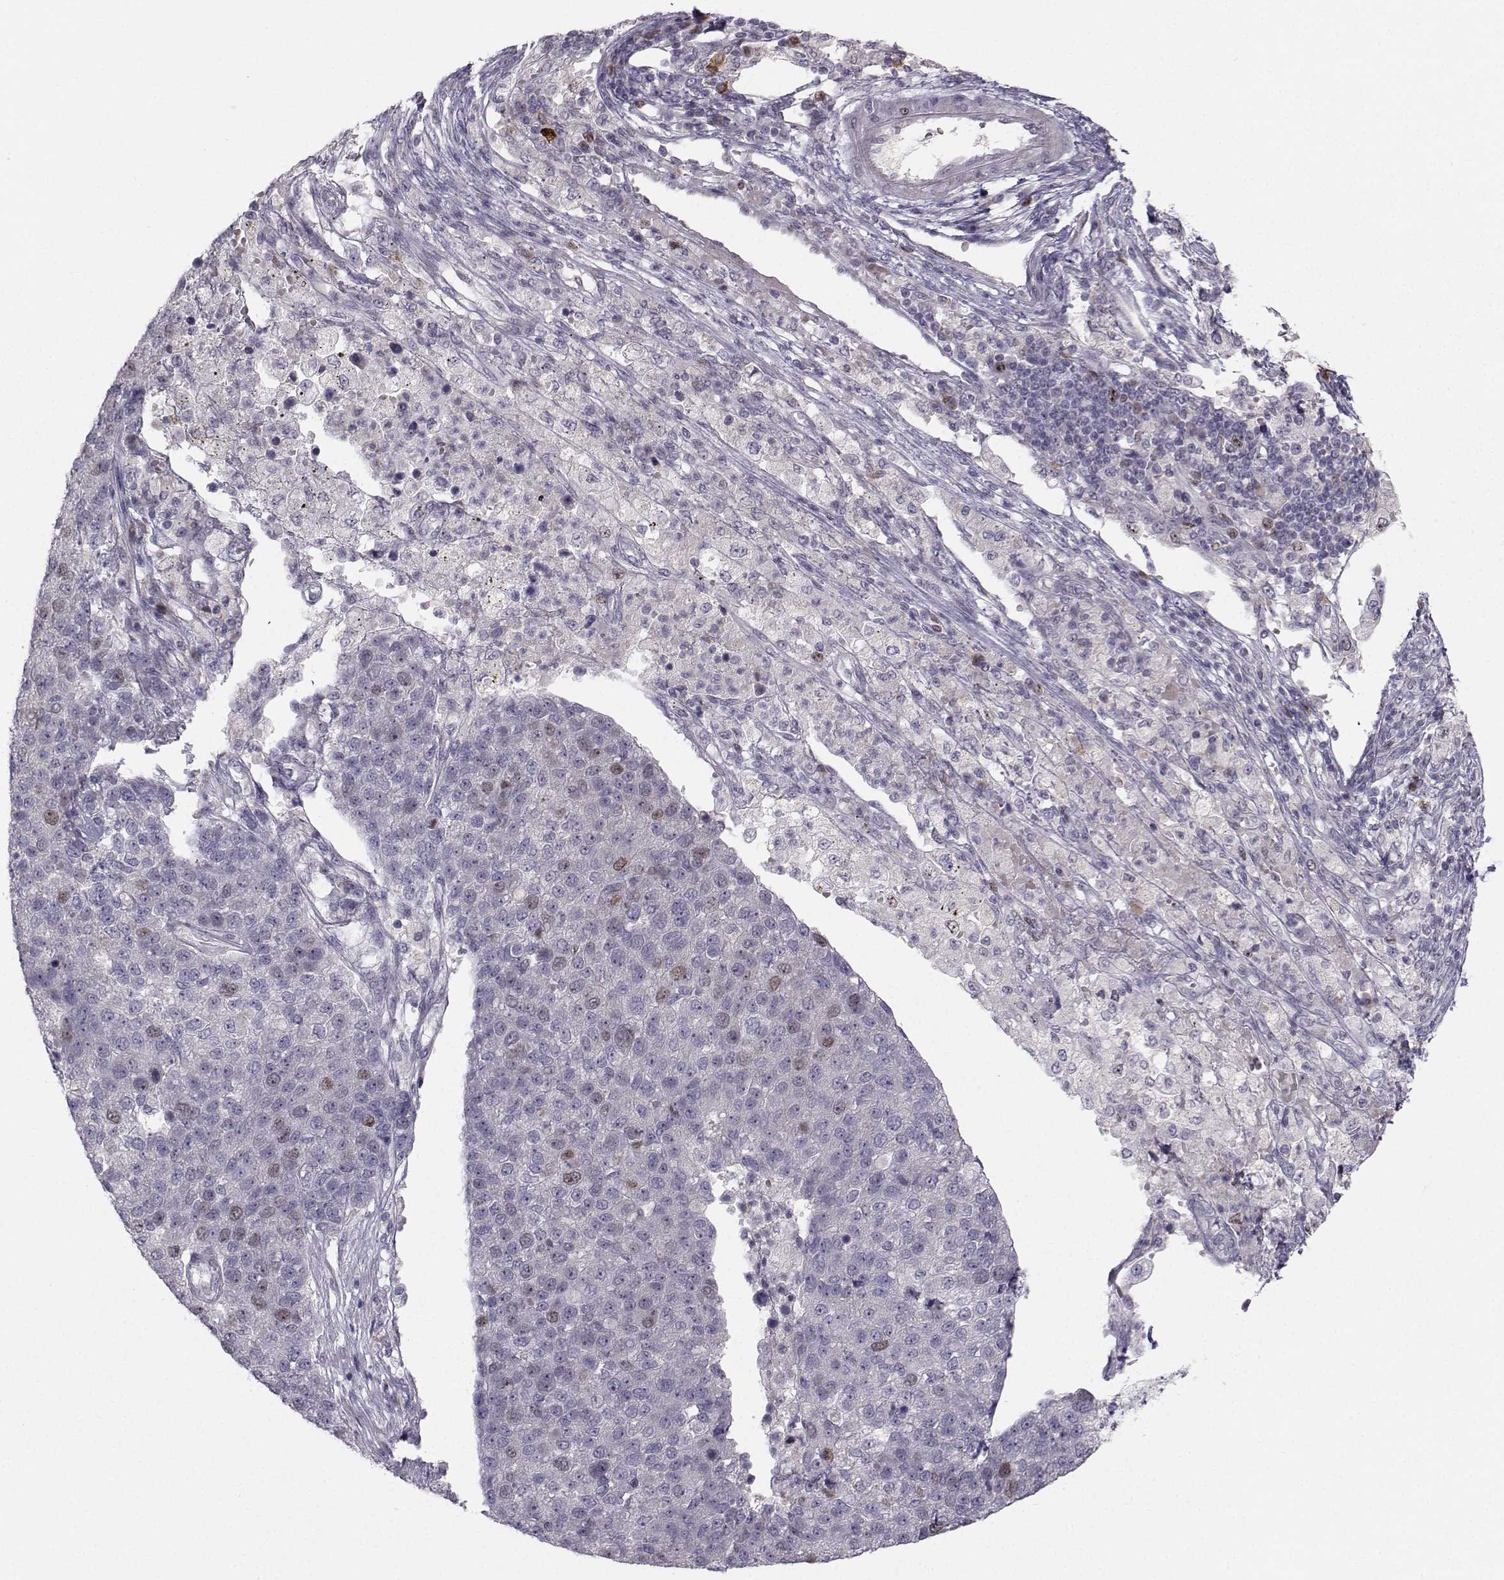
{"staining": {"intensity": "moderate", "quantity": "<25%", "location": "nuclear"}, "tissue": "pancreatic cancer", "cell_type": "Tumor cells", "image_type": "cancer", "snomed": [{"axis": "morphology", "description": "Adenocarcinoma, NOS"}, {"axis": "topography", "description": "Pancreas"}], "caption": "Tumor cells display low levels of moderate nuclear expression in about <25% of cells in pancreatic cancer.", "gene": "LRP8", "patient": {"sex": "female", "age": 61}}